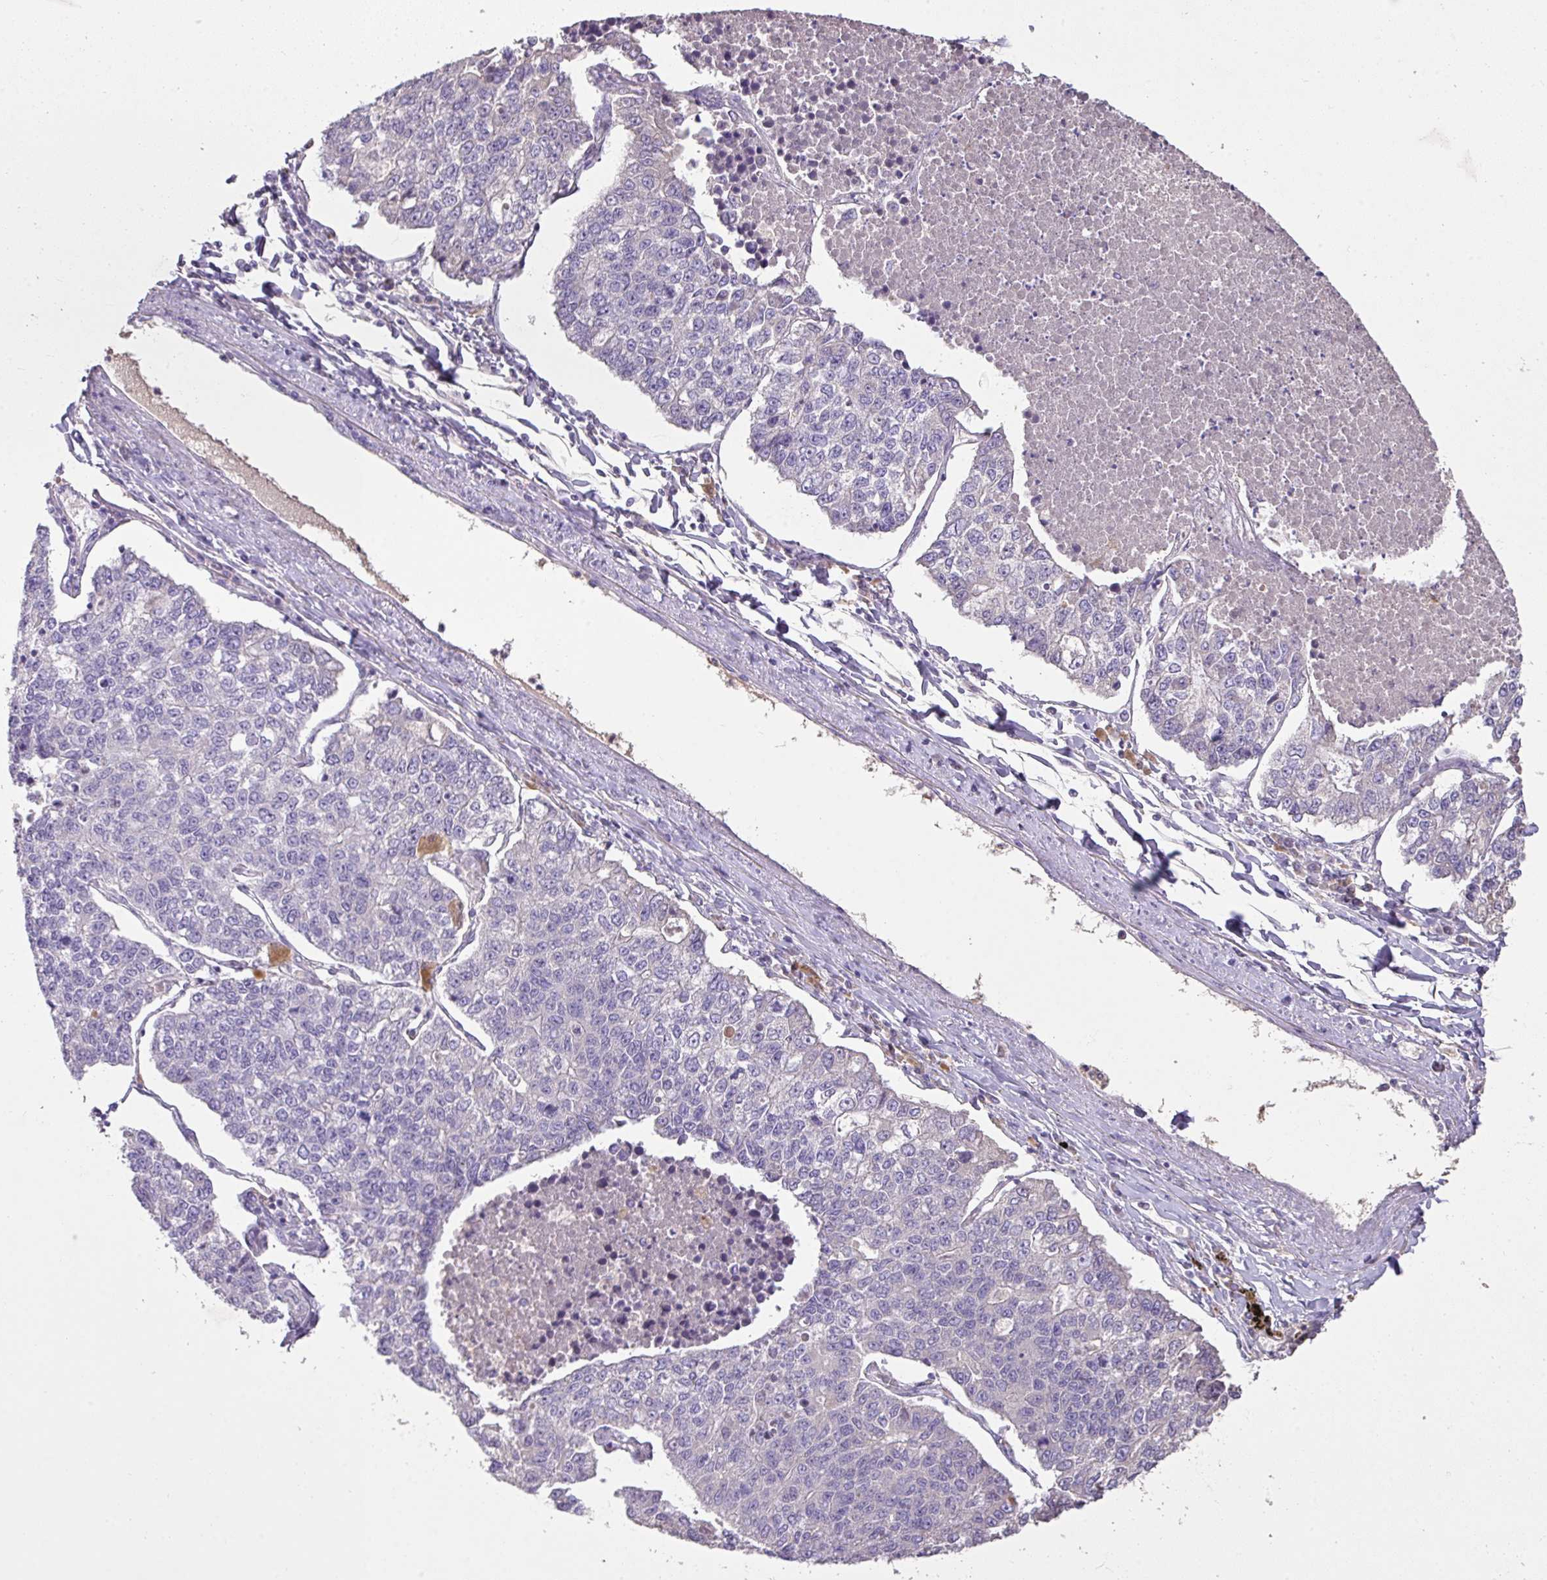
{"staining": {"intensity": "negative", "quantity": "none", "location": "none"}, "tissue": "lung cancer", "cell_type": "Tumor cells", "image_type": "cancer", "snomed": [{"axis": "morphology", "description": "Adenocarcinoma, NOS"}, {"axis": "topography", "description": "Lung"}], "caption": "High power microscopy photomicrograph of an immunohistochemistry (IHC) histopathology image of lung cancer (adenocarcinoma), revealing no significant positivity in tumor cells.", "gene": "OR6C6", "patient": {"sex": "male", "age": 49}}